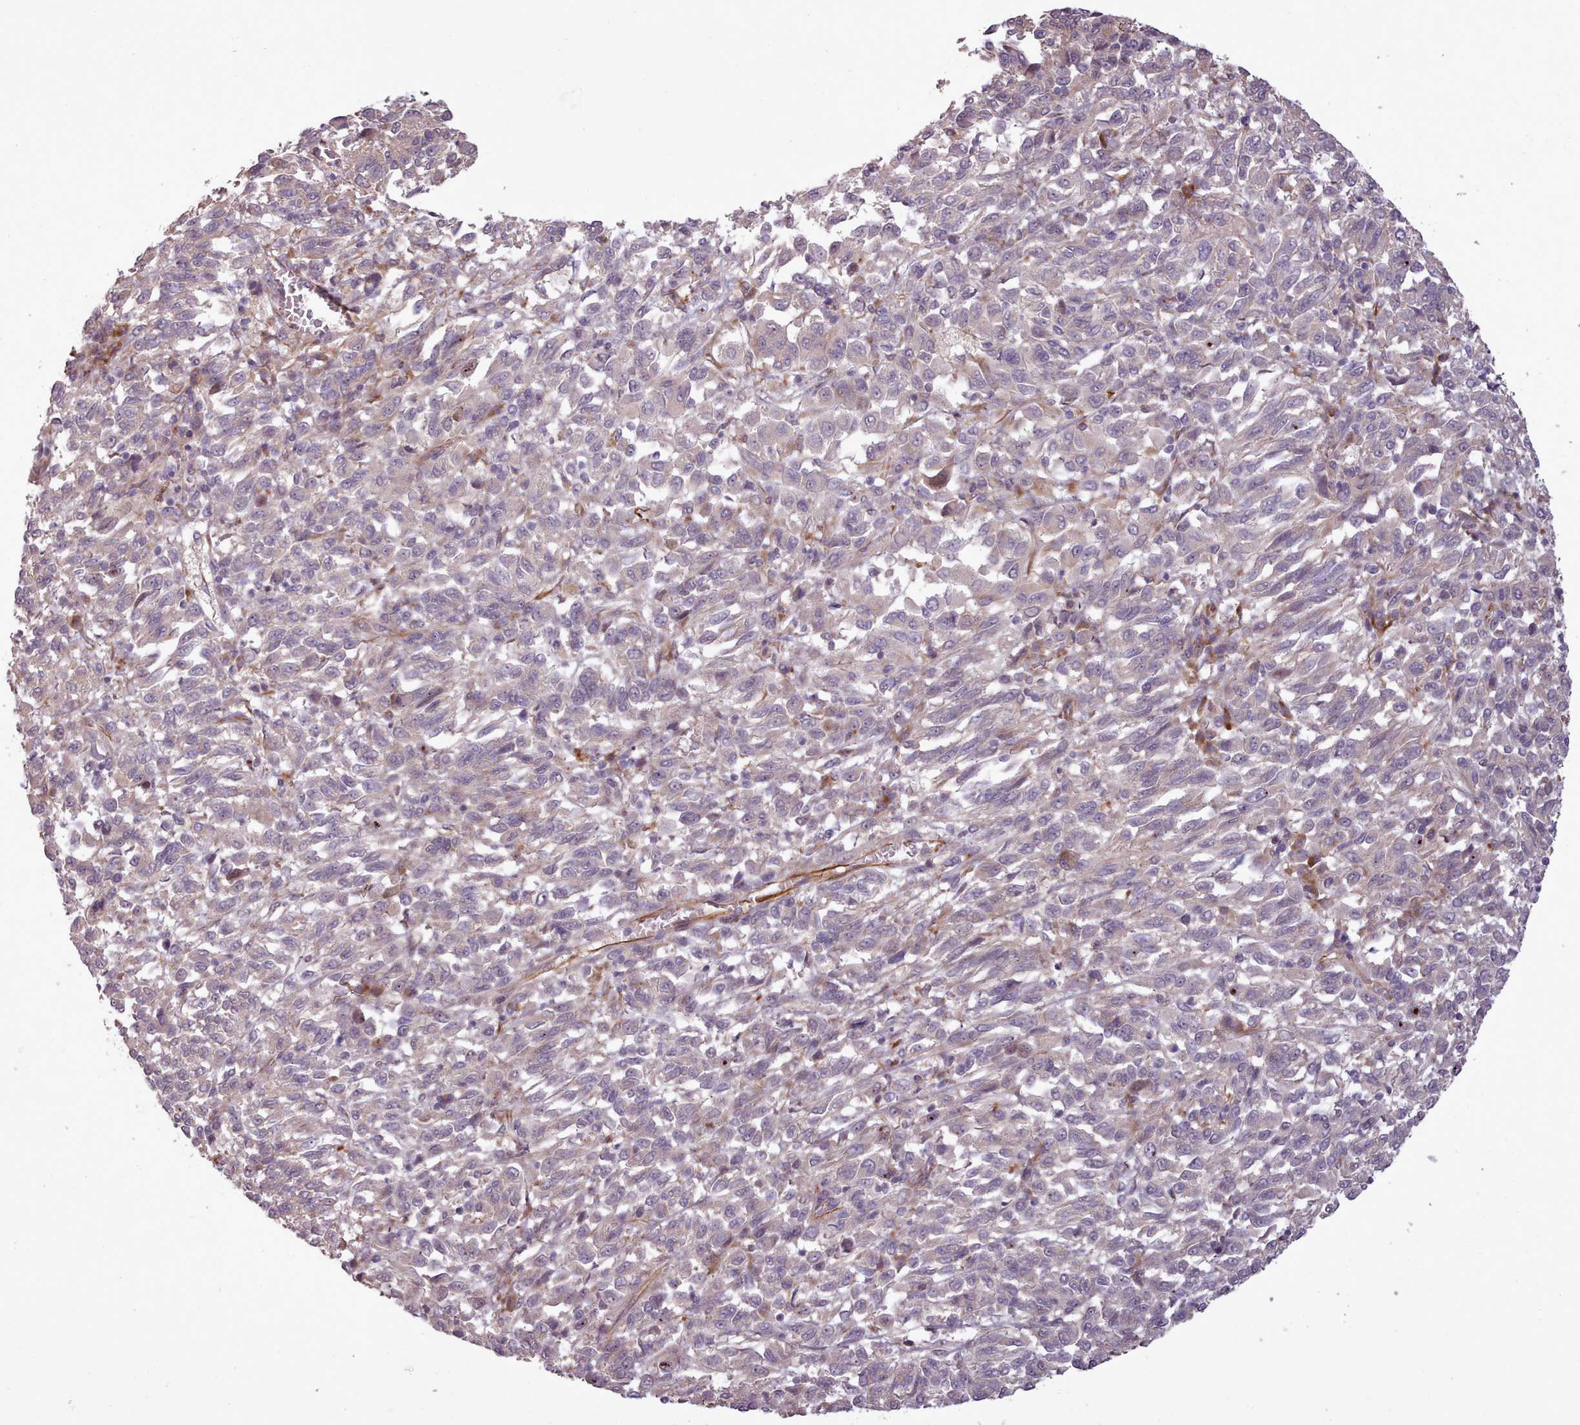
{"staining": {"intensity": "negative", "quantity": "none", "location": "none"}, "tissue": "melanoma", "cell_type": "Tumor cells", "image_type": "cancer", "snomed": [{"axis": "morphology", "description": "Malignant melanoma, Metastatic site"}, {"axis": "topography", "description": "Lung"}], "caption": "This image is of malignant melanoma (metastatic site) stained with immunohistochemistry to label a protein in brown with the nuclei are counter-stained blue. There is no positivity in tumor cells.", "gene": "GBGT1", "patient": {"sex": "male", "age": 64}}